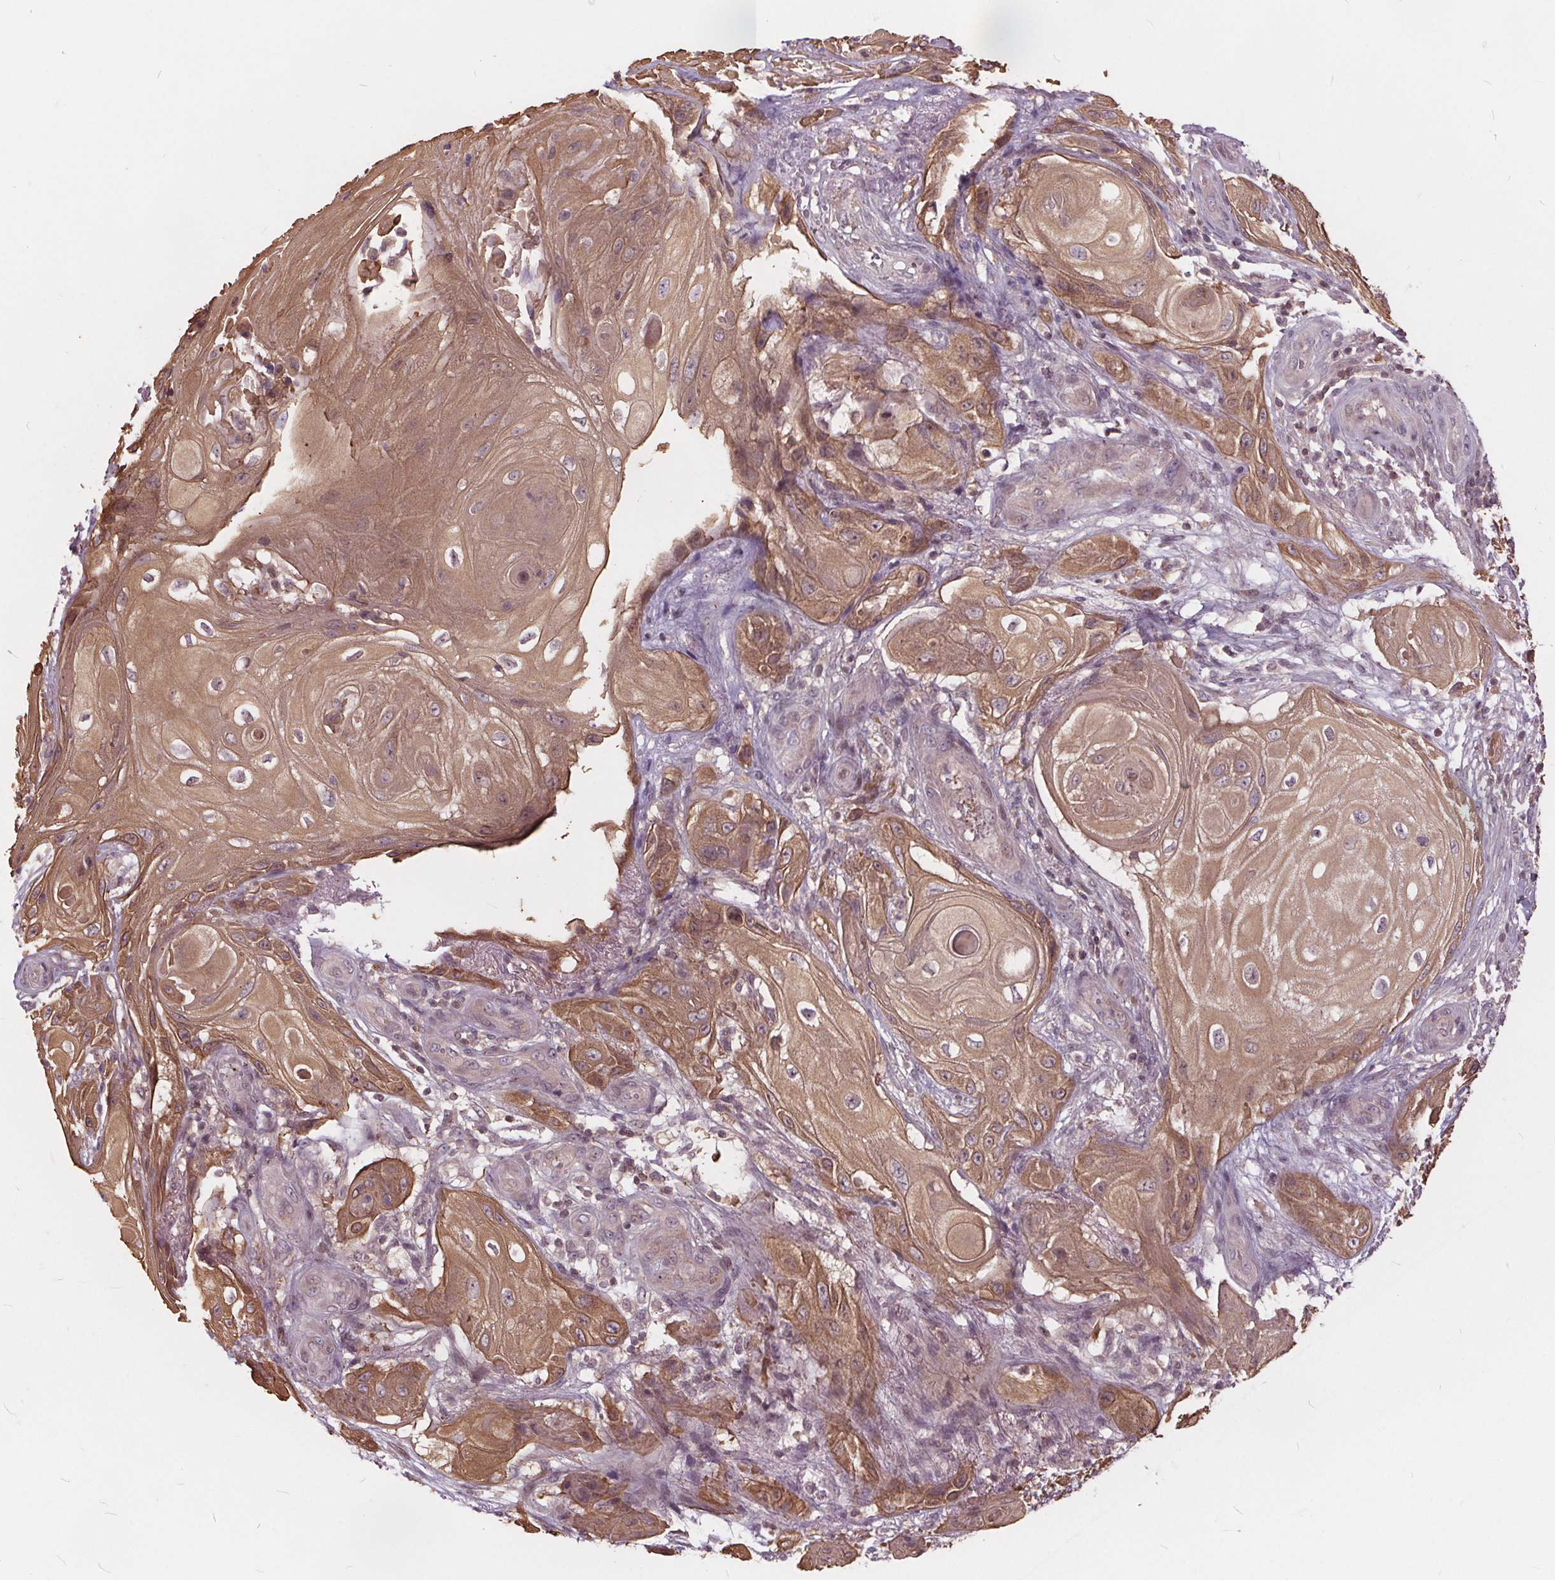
{"staining": {"intensity": "moderate", "quantity": ">75%", "location": "cytoplasmic/membranous"}, "tissue": "skin cancer", "cell_type": "Tumor cells", "image_type": "cancer", "snomed": [{"axis": "morphology", "description": "Squamous cell carcinoma, NOS"}, {"axis": "topography", "description": "Skin"}], "caption": "Immunohistochemistry micrograph of skin squamous cell carcinoma stained for a protein (brown), which shows medium levels of moderate cytoplasmic/membranous staining in approximately >75% of tumor cells.", "gene": "HIF1AN", "patient": {"sex": "male", "age": 62}}